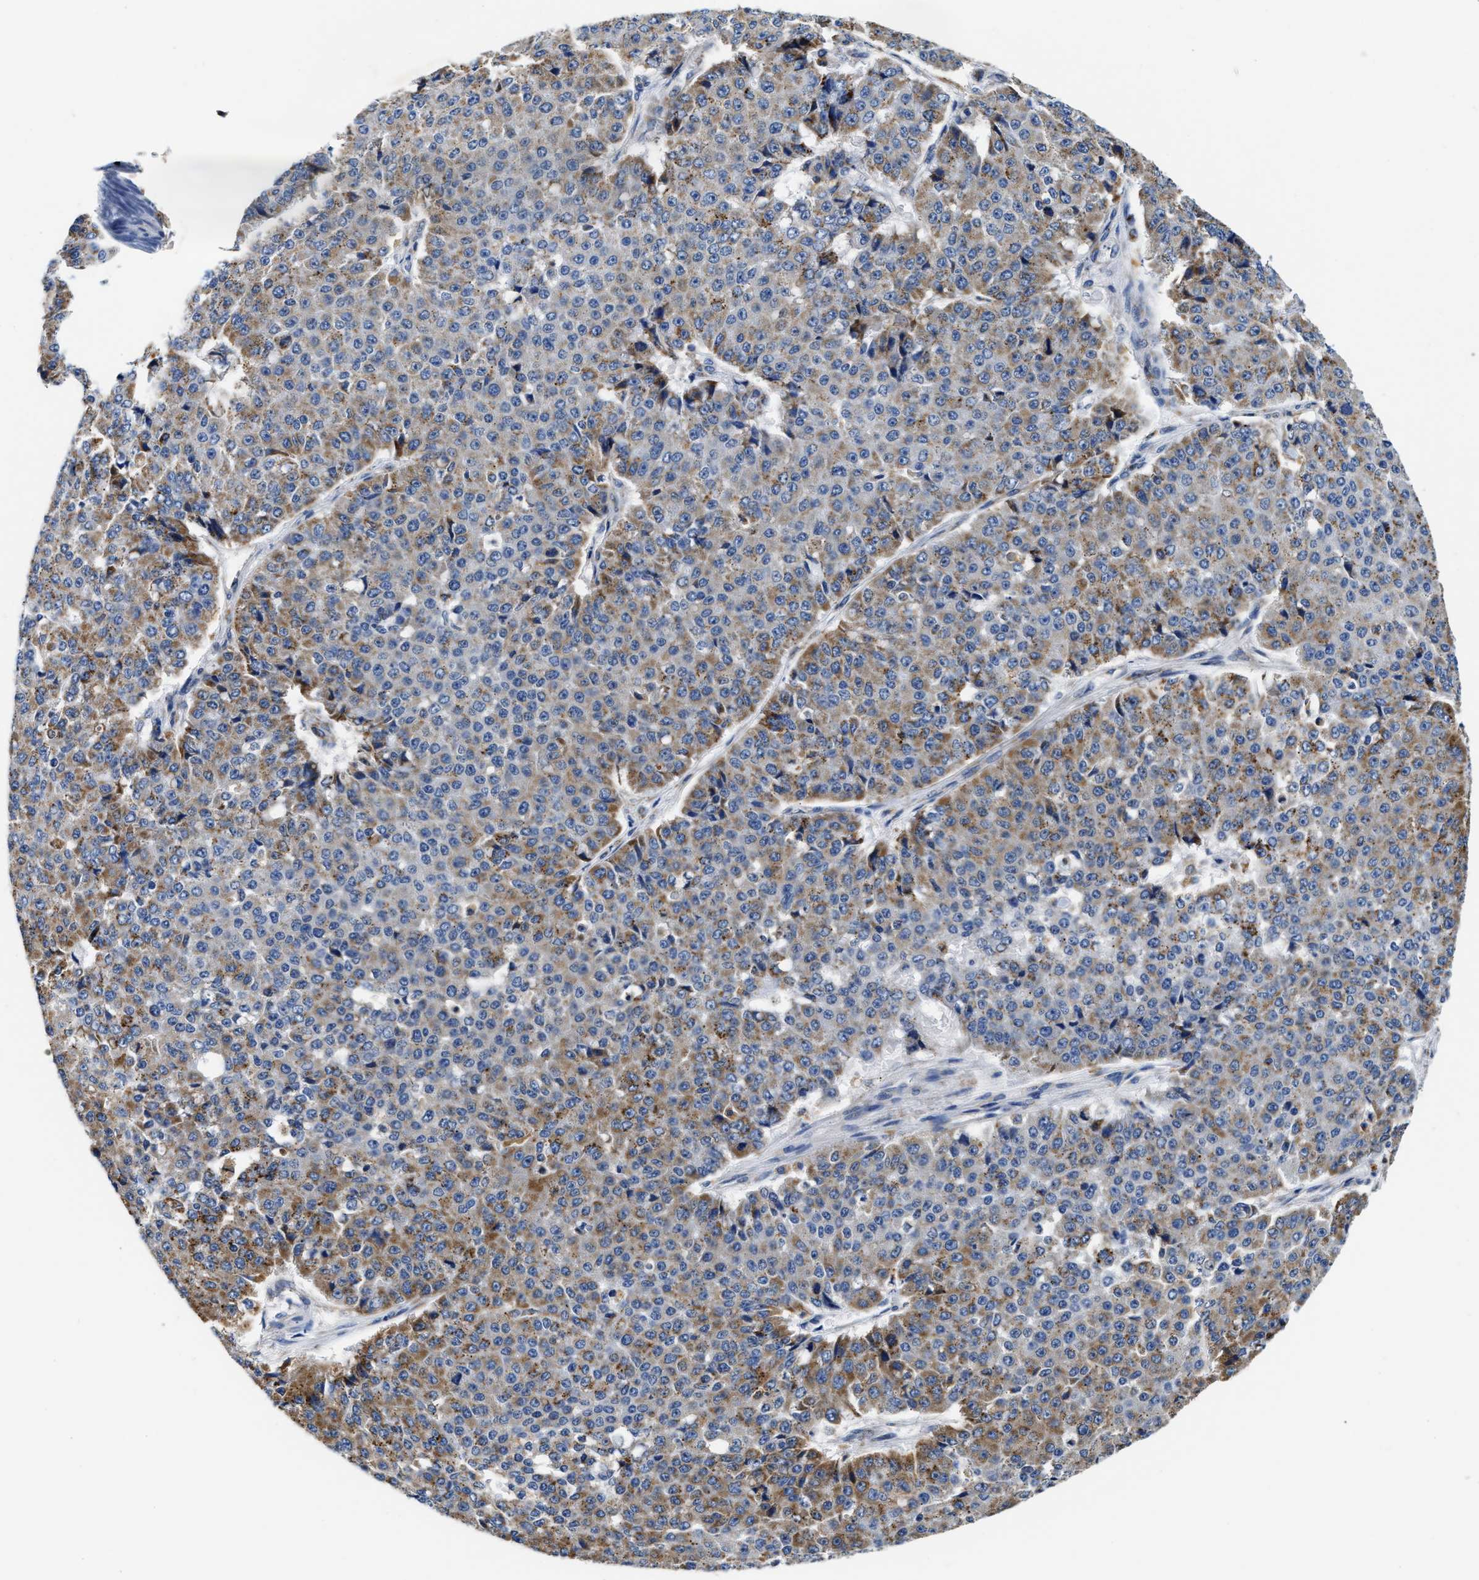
{"staining": {"intensity": "moderate", "quantity": "25%-75%", "location": "cytoplasmic/membranous"}, "tissue": "pancreatic cancer", "cell_type": "Tumor cells", "image_type": "cancer", "snomed": [{"axis": "morphology", "description": "Adenocarcinoma, NOS"}, {"axis": "topography", "description": "Pancreas"}], "caption": "This image demonstrates IHC staining of human pancreatic cancer, with medium moderate cytoplasmic/membranous expression in about 25%-75% of tumor cells.", "gene": "ACADVL", "patient": {"sex": "male", "age": 50}}